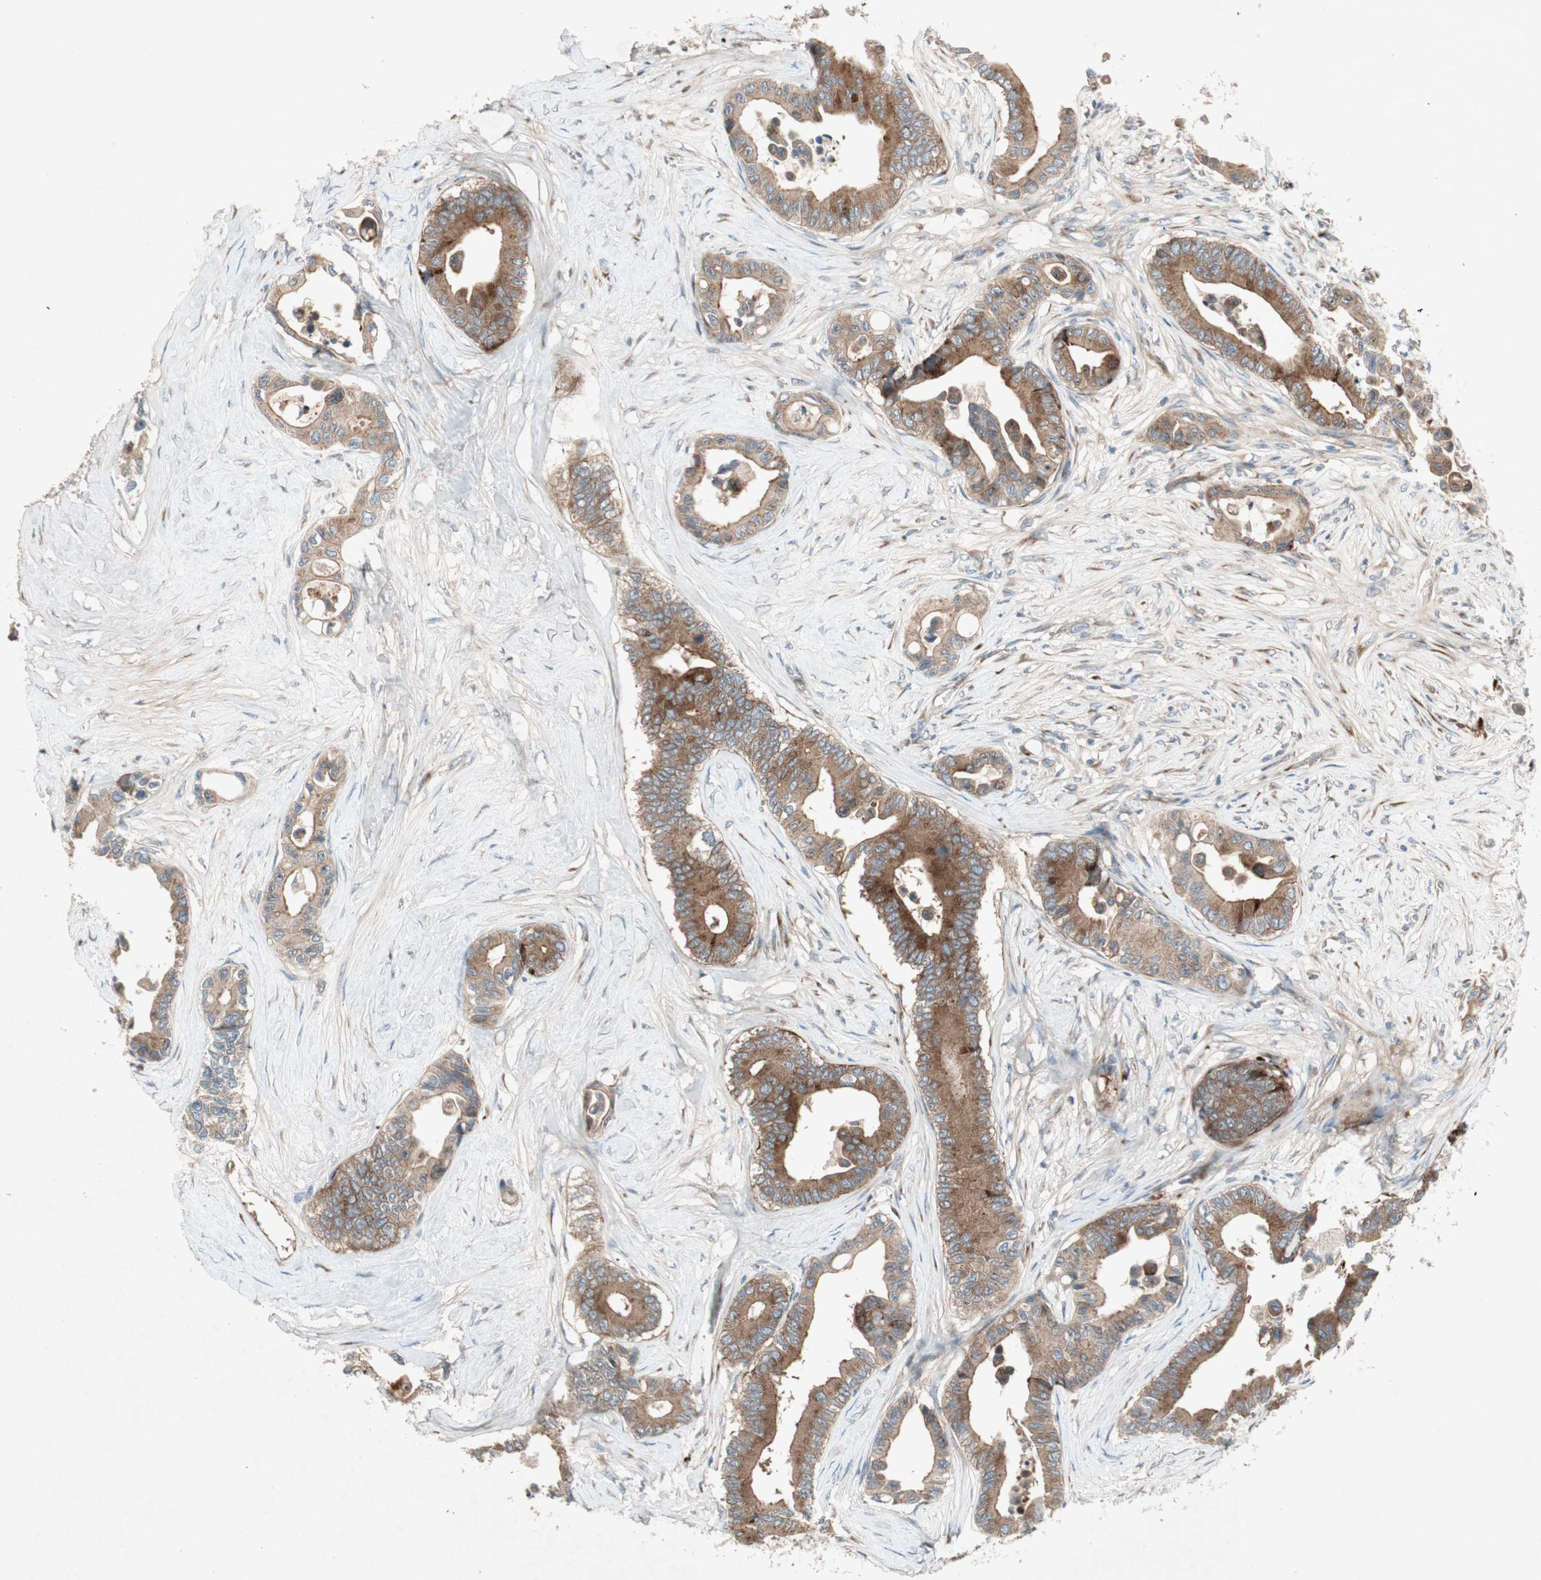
{"staining": {"intensity": "strong", "quantity": ">75%", "location": "cytoplasmic/membranous"}, "tissue": "colorectal cancer", "cell_type": "Tumor cells", "image_type": "cancer", "snomed": [{"axis": "morphology", "description": "Normal tissue, NOS"}, {"axis": "morphology", "description": "Adenocarcinoma, NOS"}, {"axis": "topography", "description": "Colon"}], "caption": "Protein staining displays strong cytoplasmic/membranous staining in about >75% of tumor cells in colorectal adenocarcinoma.", "gene": "APOO", "patient": {"sex": "male", "age": 82}}